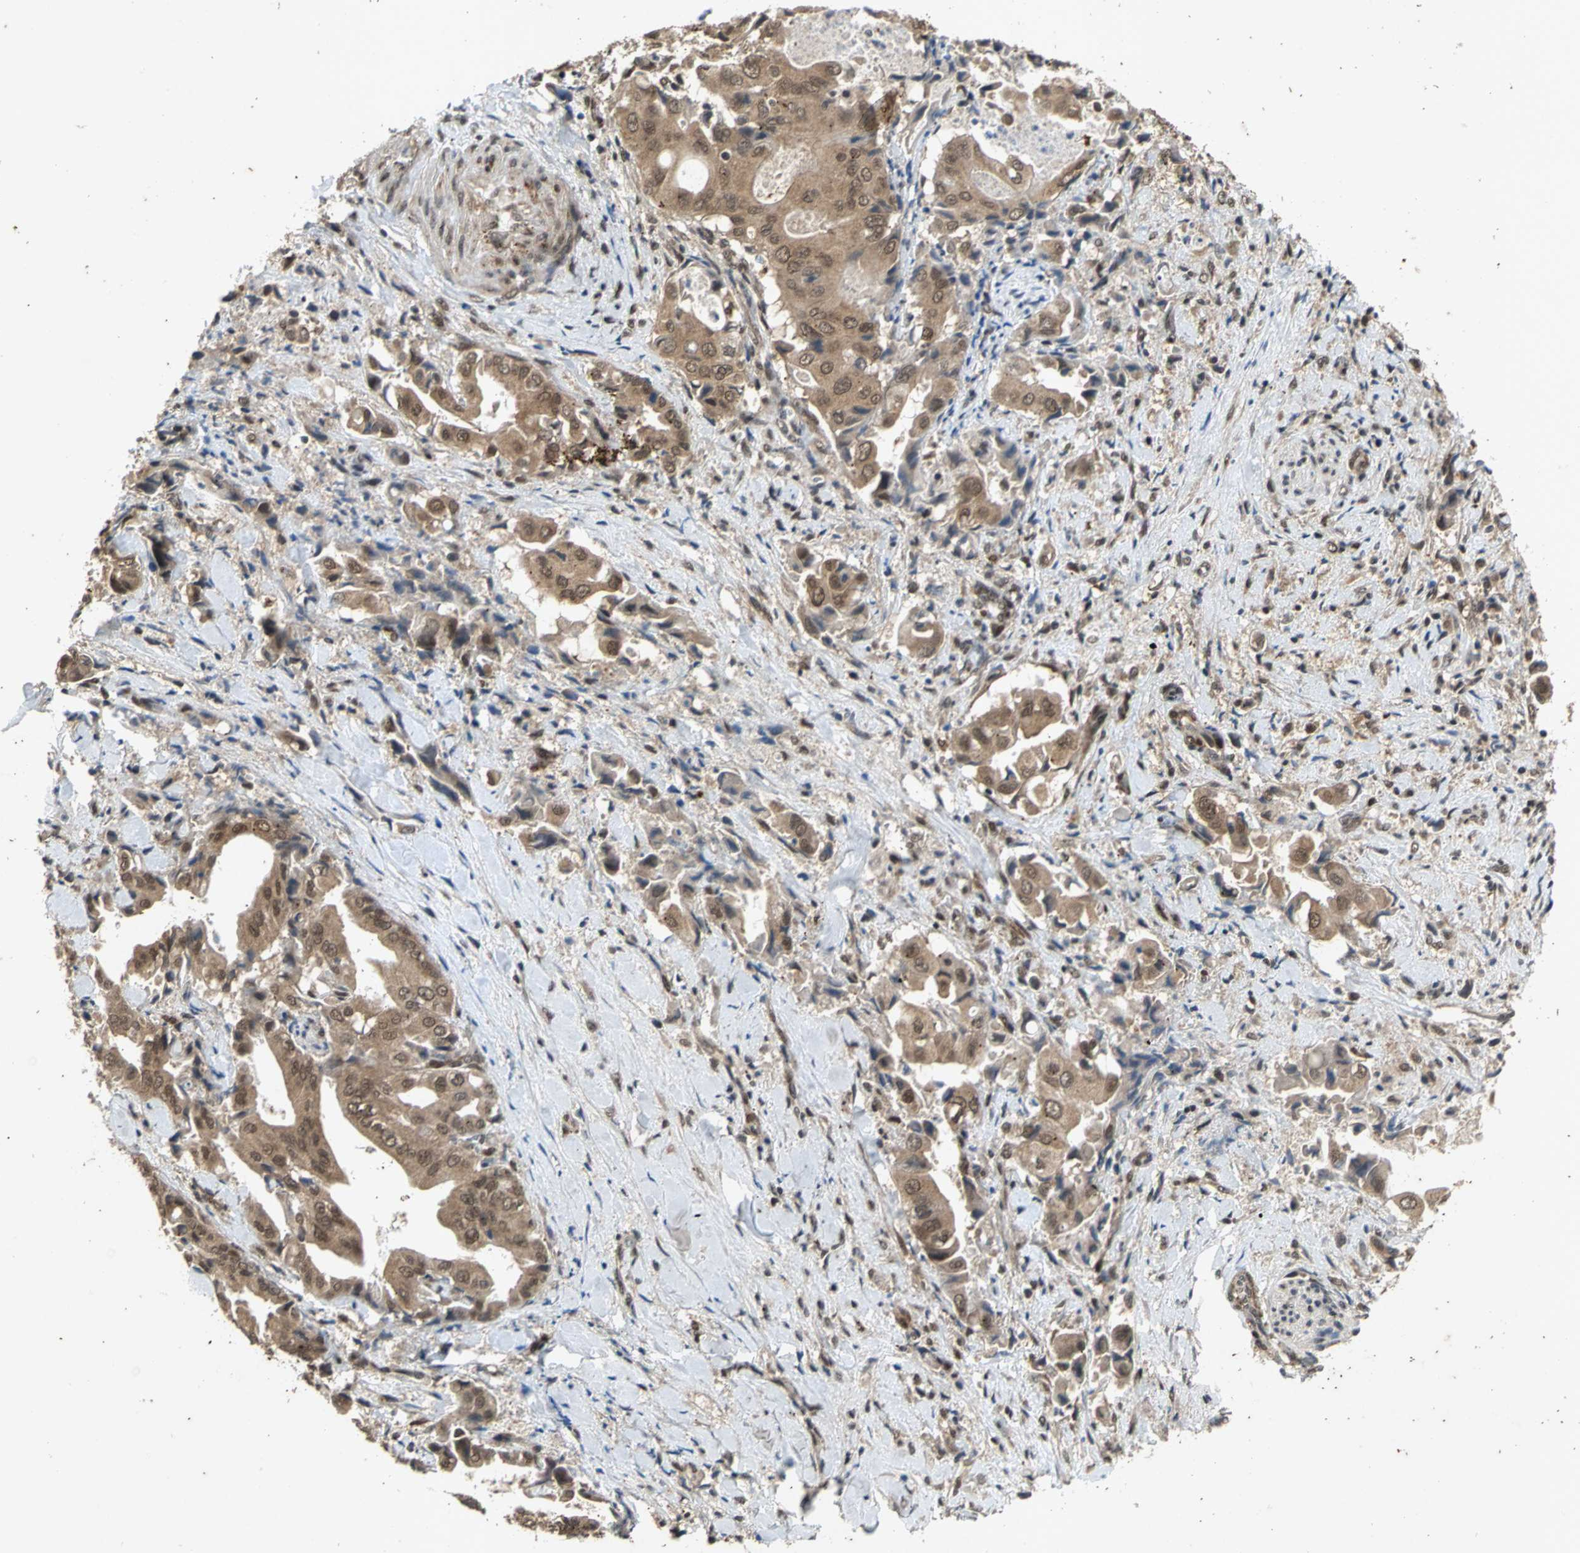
{"staining": {"intensity": "moderate", "quantity": ">75%", "location": "cytoplasmic/membranous"}, "tissue": "liver cancer", "cell_type": "Tumor cells", "image_type": "cancer", "snomed": [{"axis": "morphology", "description": "Cholangiocarcinoma"}, {"axis": "topography", "description": "Liver"}], "caption": "An image of cholangiocarcinoma (liver) stained for a protein demonstrates moderate cytoplasmic/membranous brown staining in tumor cells. (brown staining indicates protein expression, while blue staining denotes nuclei).", "gene": "NOTCH3", "patient": {"sex": "male", "age": 58}}